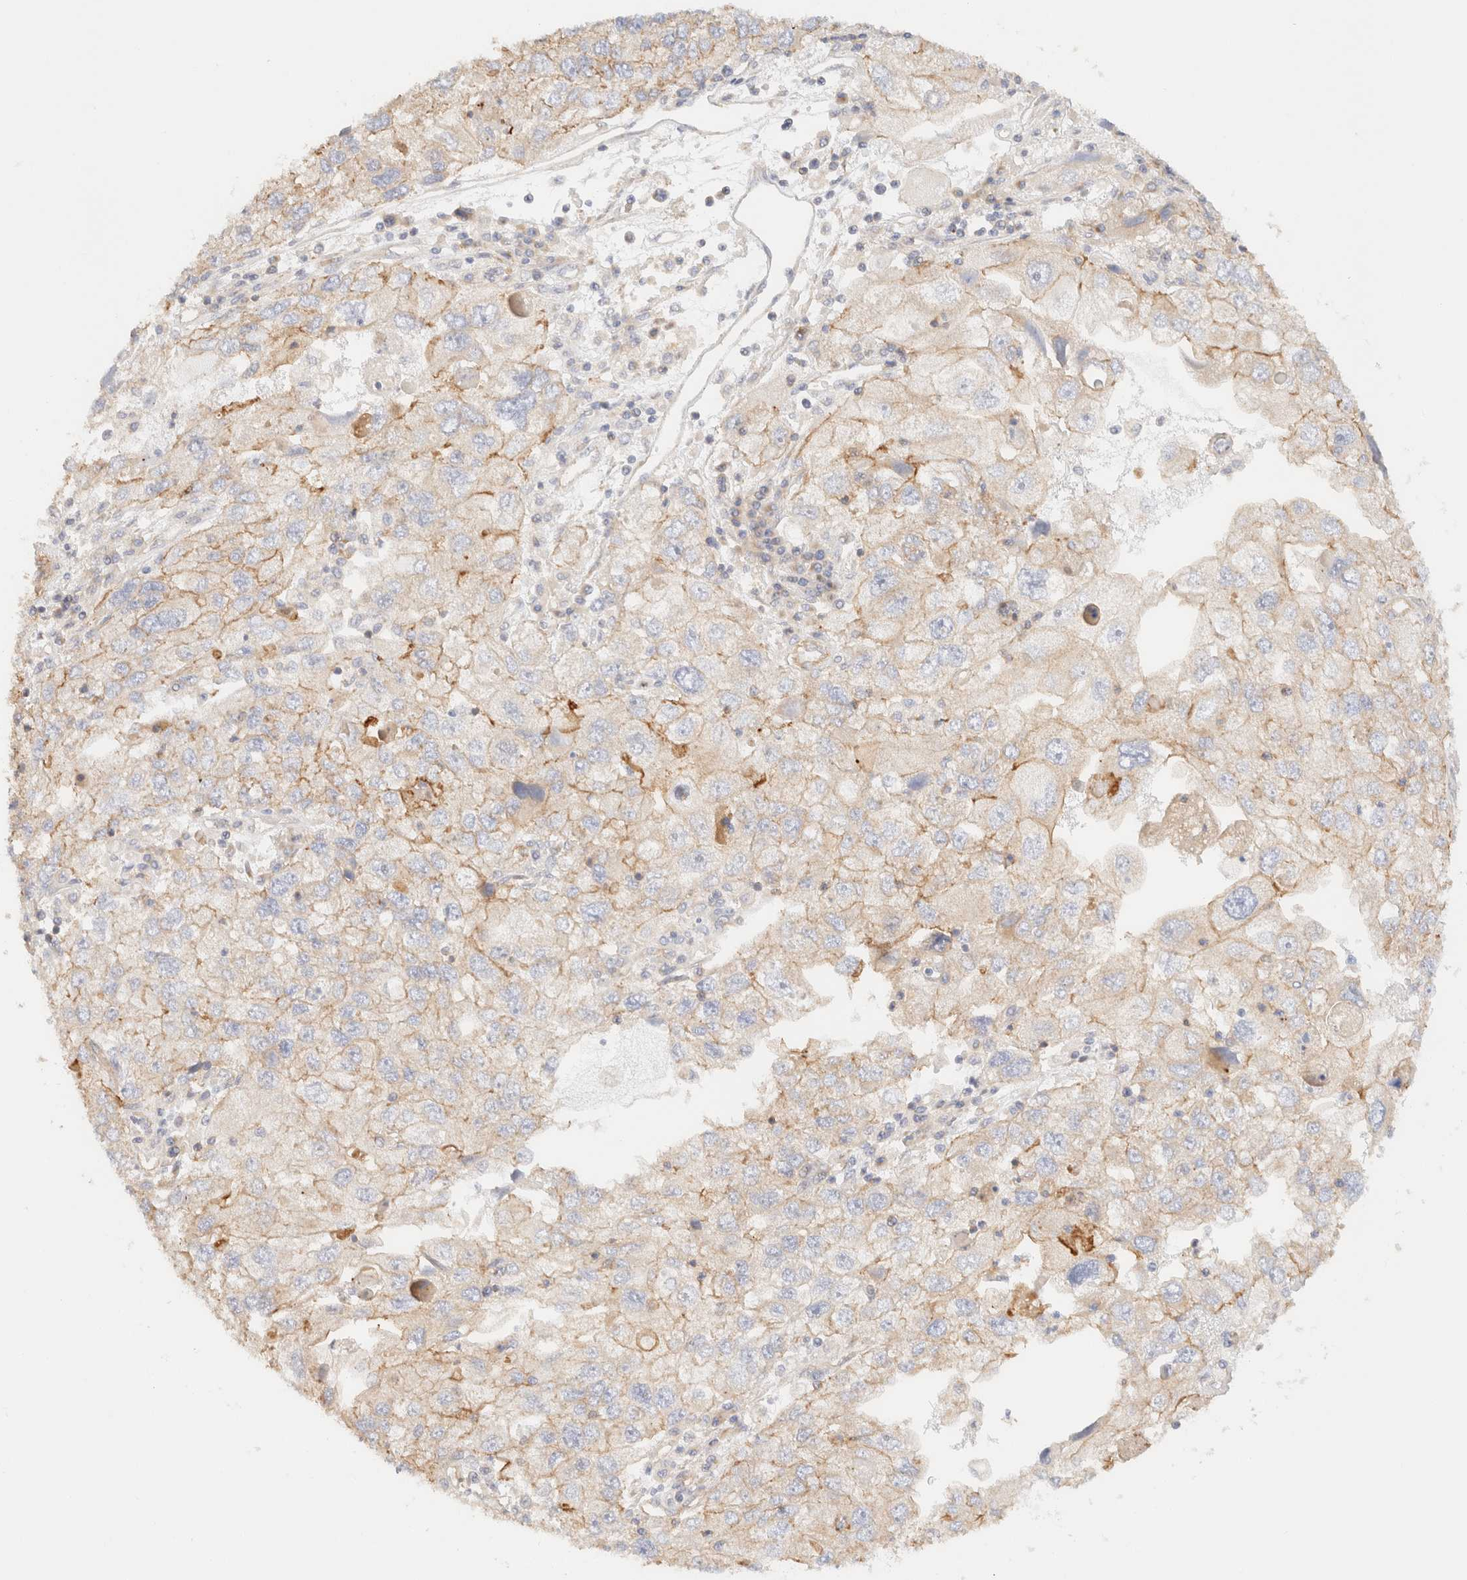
{"staining": {"intensity": "weak", "quantity": "<25%", "location": "cytoplasmic/membranous"}, "tissue": "endometrial cancer", "cell_type": "Tumor cells", "image_type": "cancer", "snomed": [{"axis": "morphology", "description": "Adenocarcinoma, NOS"}, {"axis": "topography", "description": "Endometrium"}], "caption": "The immunohistochemistry histopathology image has no significant expression in tumor cells of endometrial adenocarcinoma tissue.", "gene": "MYO10", "patient": {"sex": "female", "age": 49}}